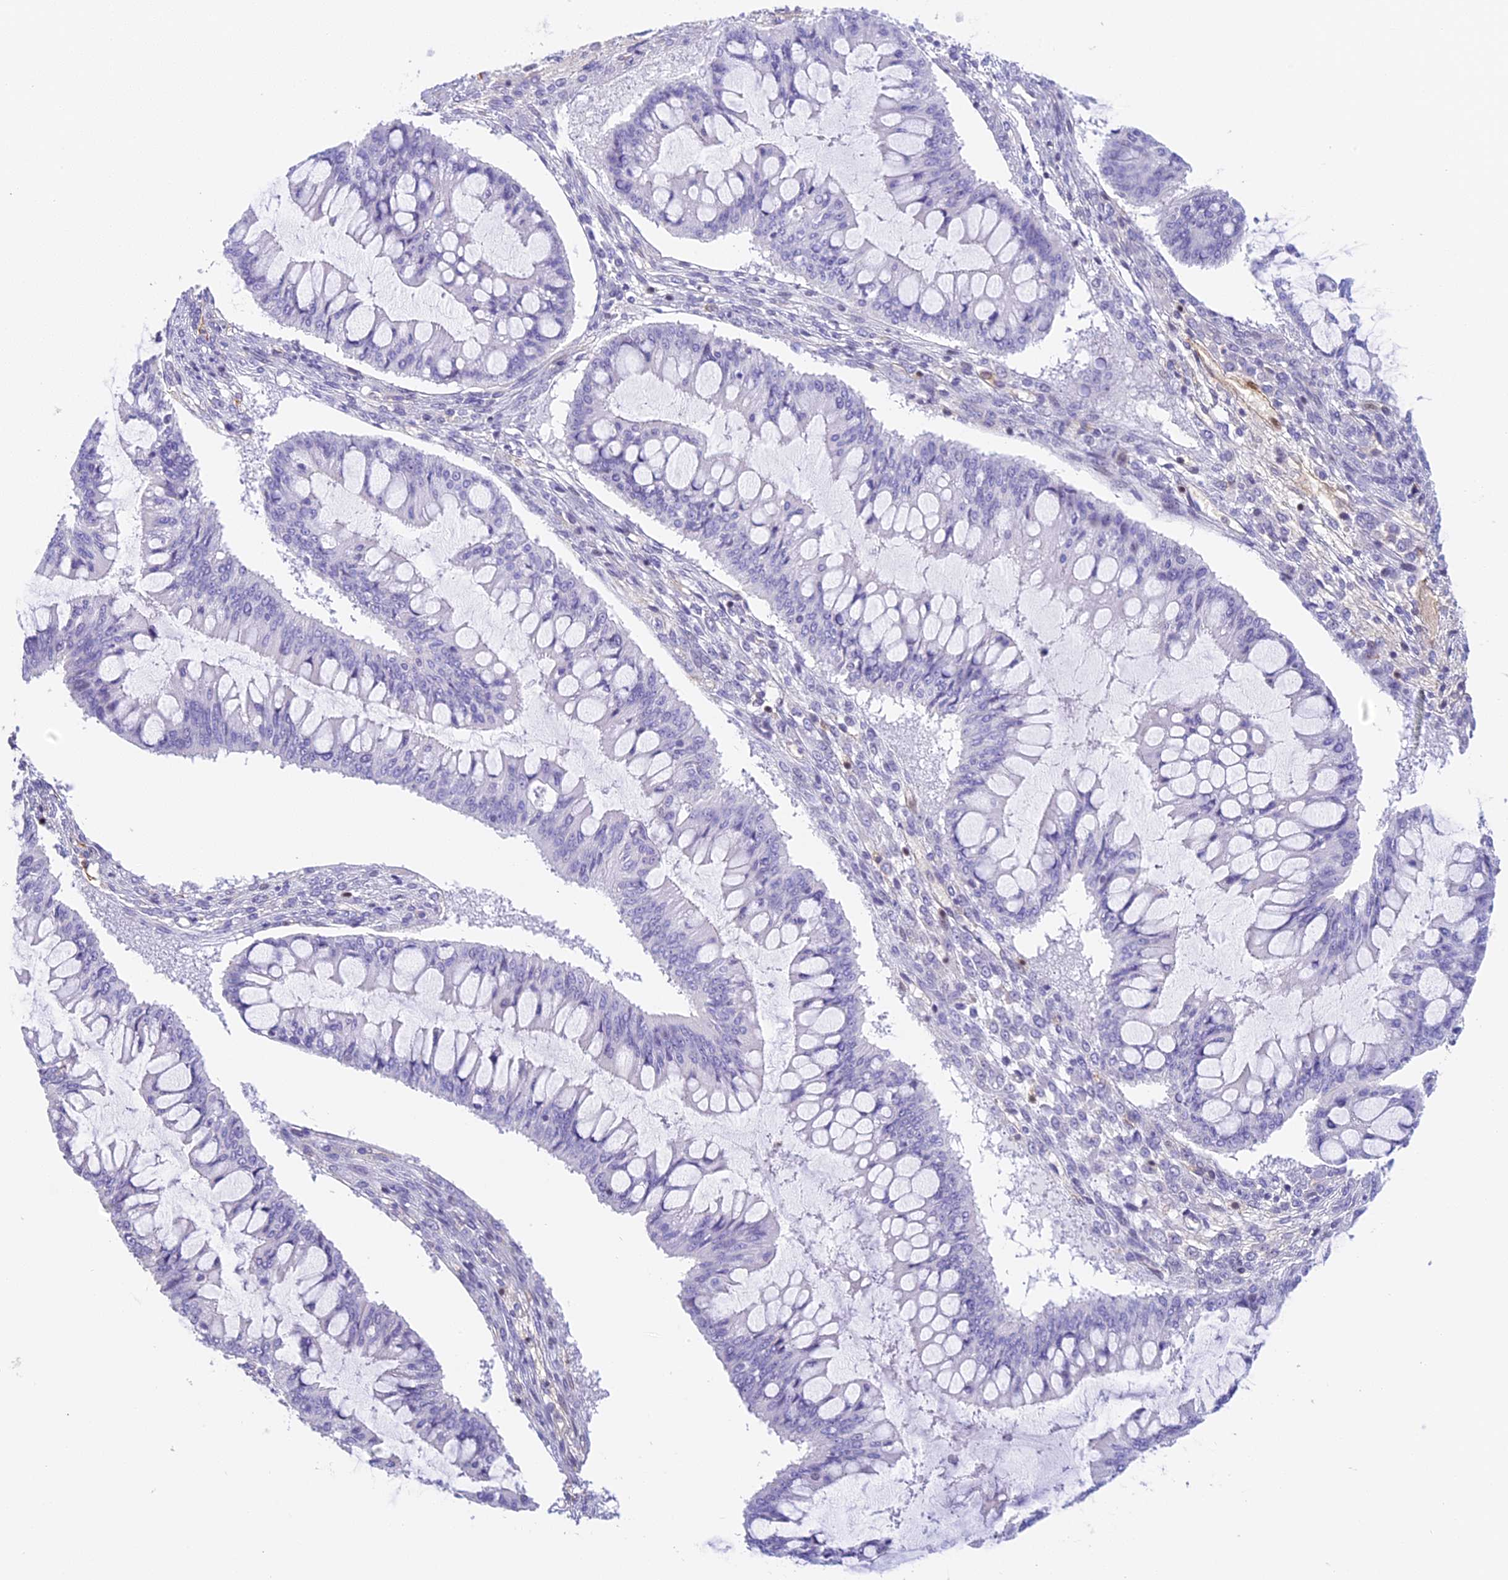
{"staining": {"intensity": "negative", "quantity": "none", "location": "none"}, "tissue": "ovarian cancer", "cell_type": "Tumor cells", "image_type": "cancer", "snomed": [{"axis": "morphology", "description": "Cystadenocarcinoma, mucinous, NOS"}, {"axis": "topography", "description": "Ovary"}], "caption": "Mucinous cystadenocarcinoma (ovarian) was stained to show a protein in brown. There is no significant positivity in tumor cells.", "gene": "HOMER3", "patient": {"sex": "female", "age": 73}}